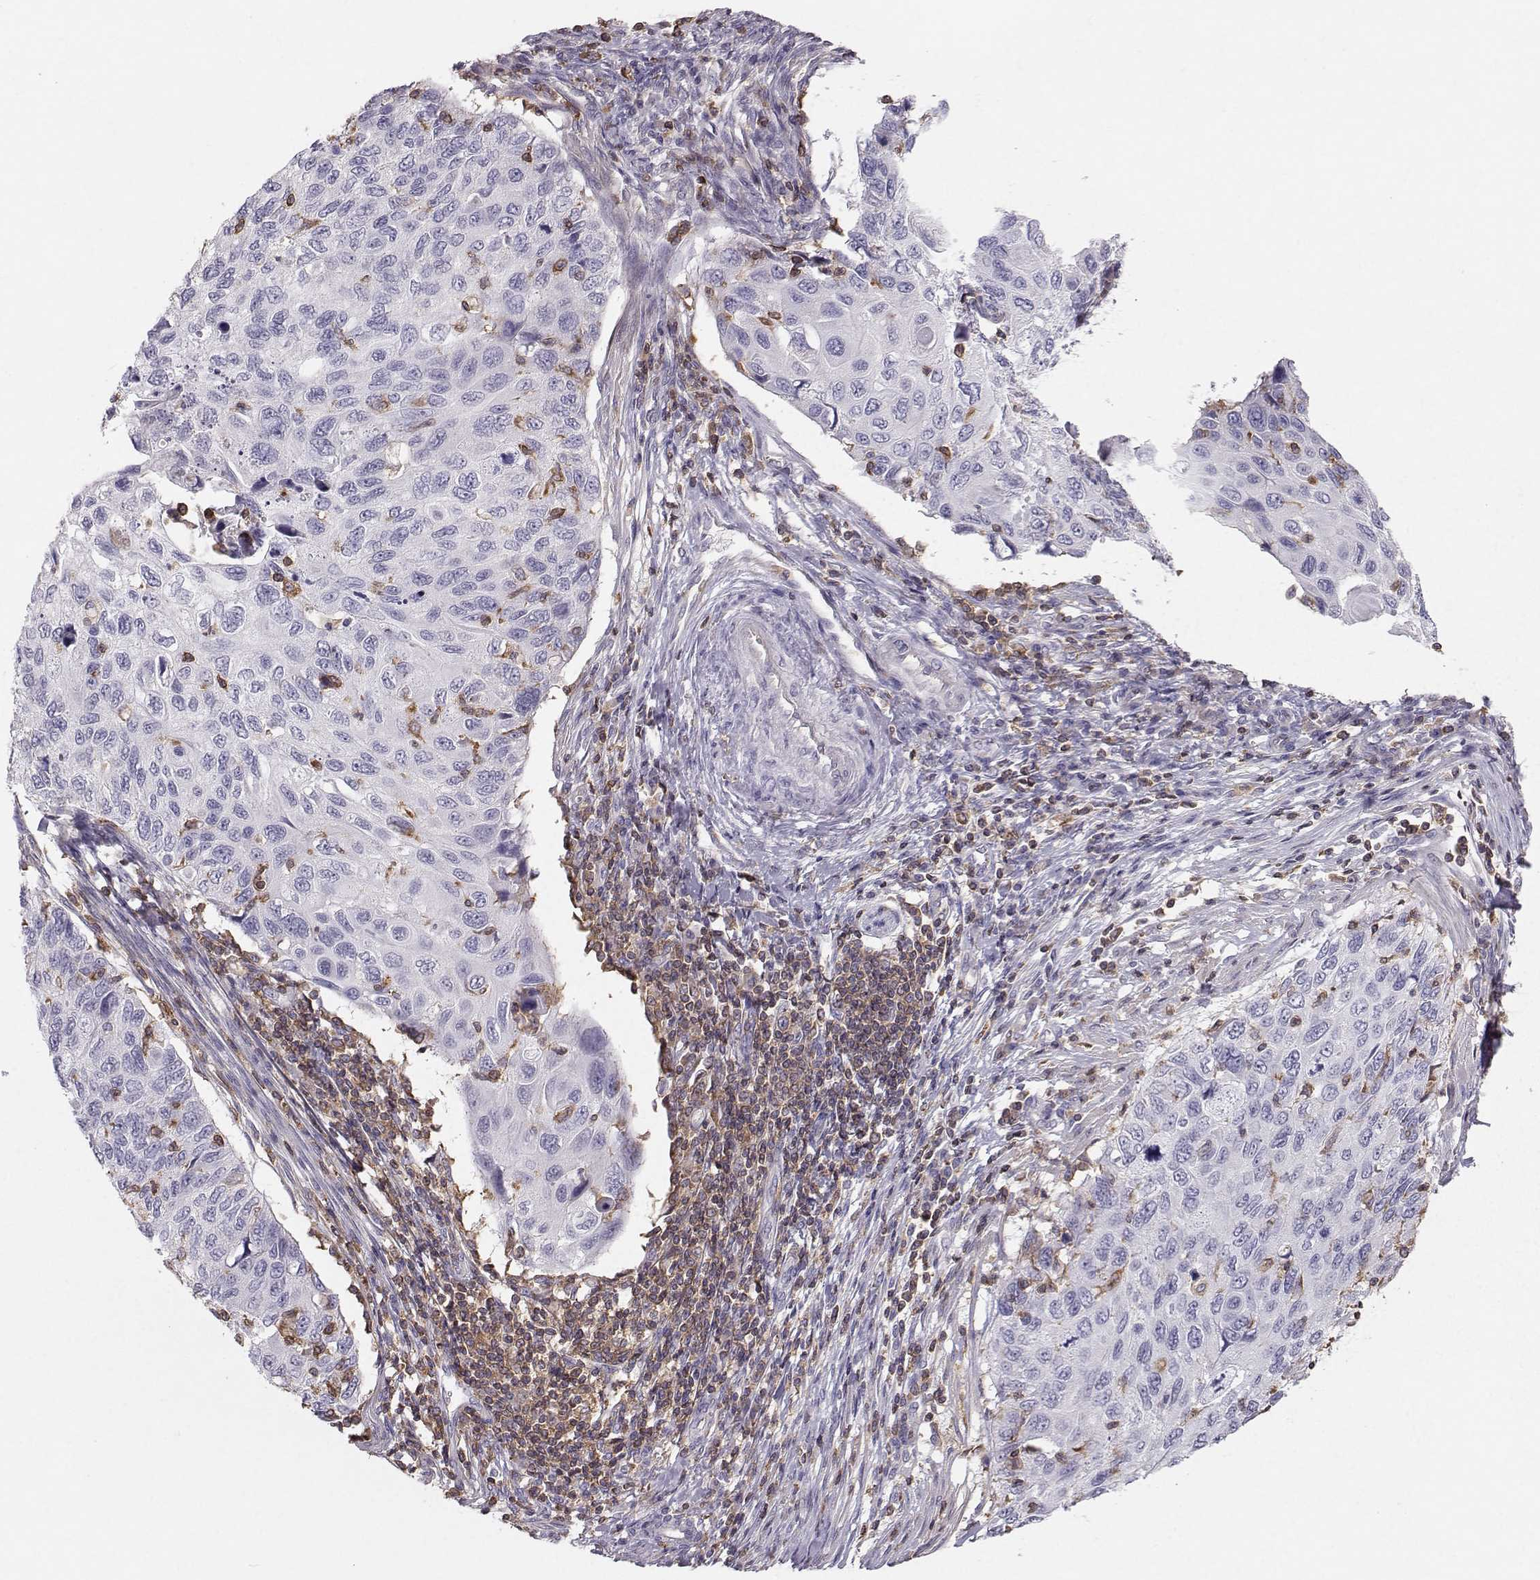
{"staining": {"intensity": "negative", "quantity": "none", "location": "none"}, "tissue": "cervical cancer", "cell_type": "Tumor cells", "image_type": "cancer", "snomed": [{"axis": "morphology", "description": "Squamous cell carcinoma, NOS"}, {"axis": "topography", "description": "Cervix"}], "caption": "IHC of cervical cancer displays no staining in tumor cells.", "gene": "ZBTB32", "patient": {"sex": "female", "age": 70}}